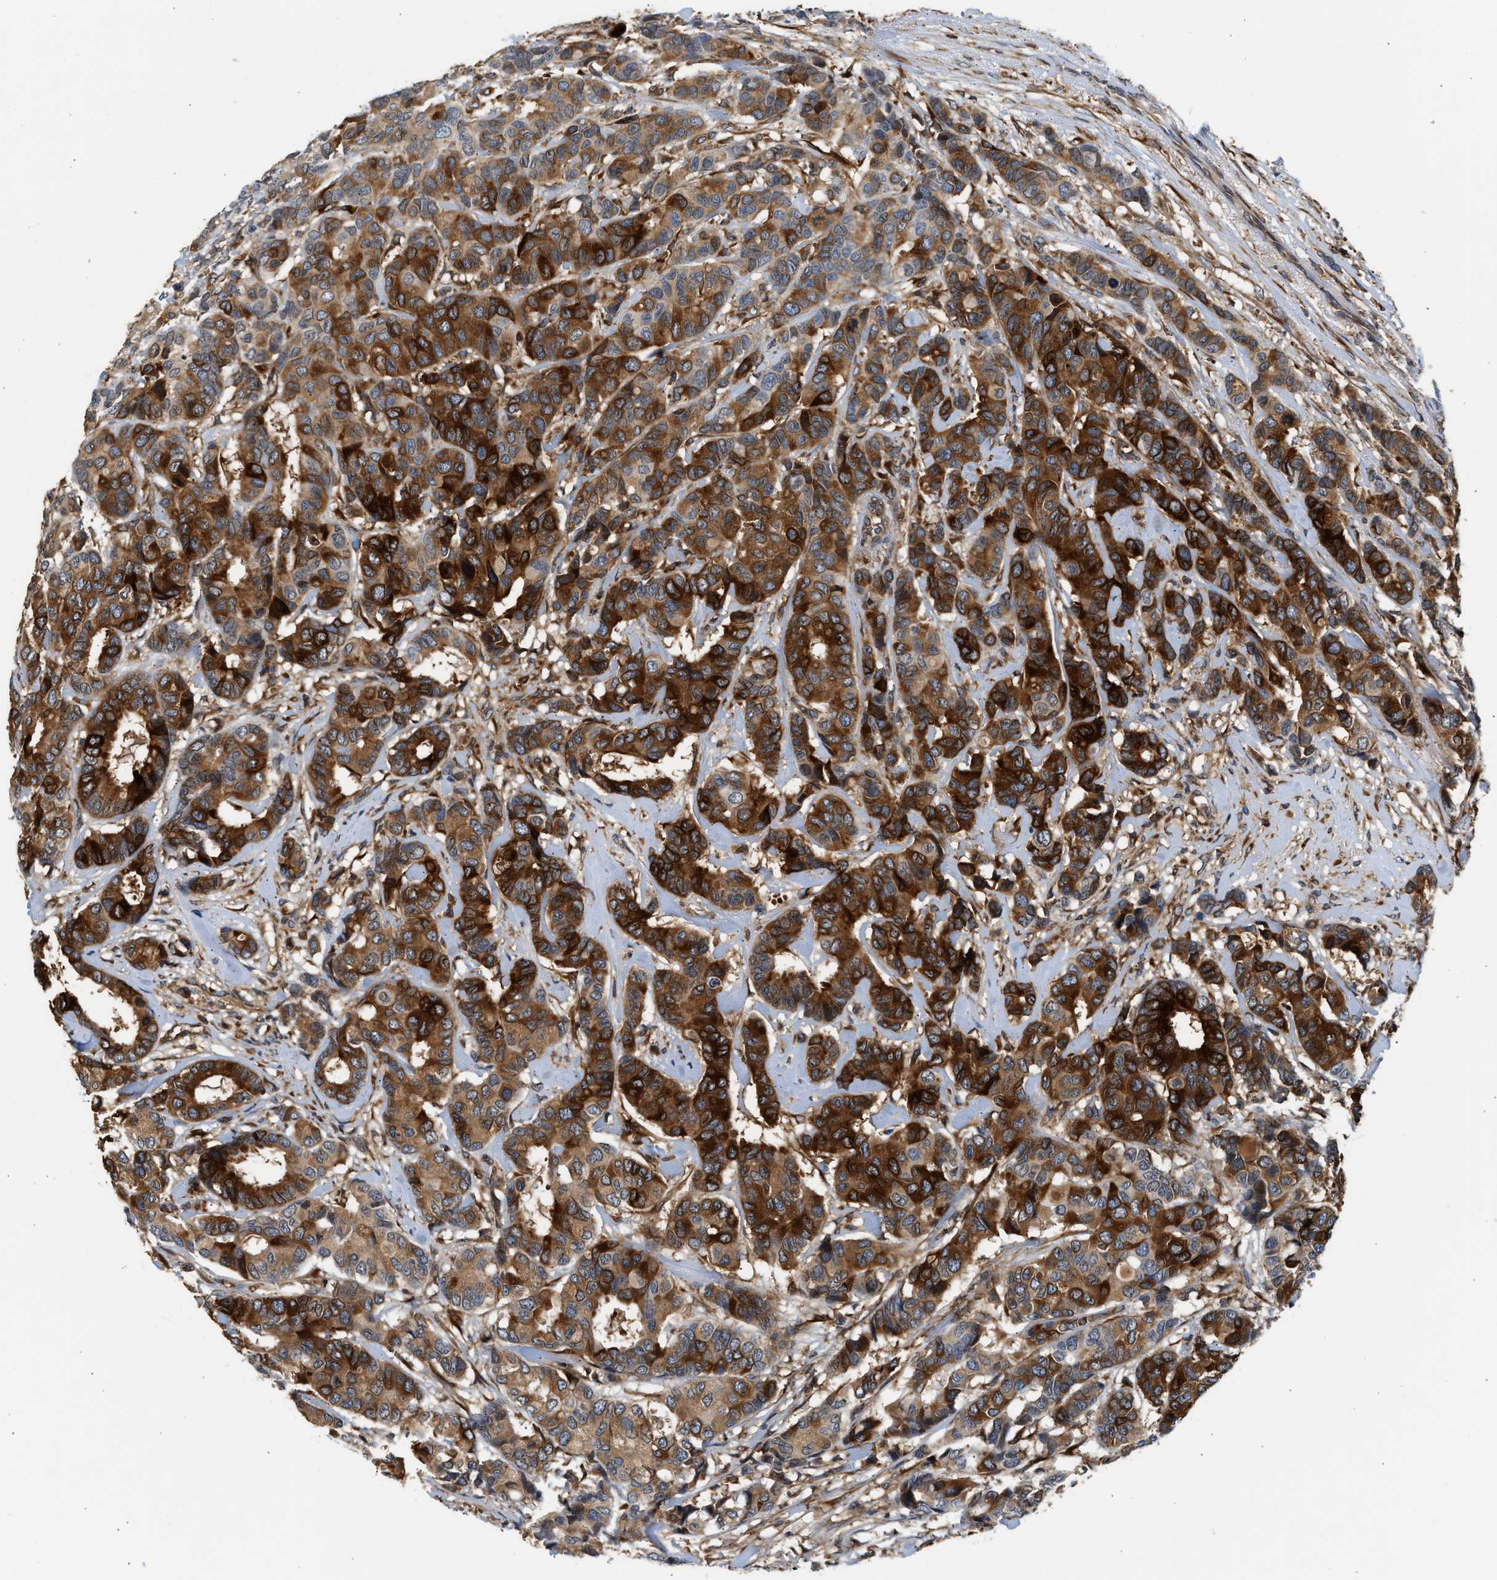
{"staining": {"intensity": "strong", "quantity": ">75%", "location": "cytoplasmic/membranous"}, "tissue": "breast cancer", "cell_type": "Tumor cells", "image_type": "cancer", "snomed": [{"axis": "morphology", "description": "Duct carcinoma"}, {"axis": "topography", "description": "Breast"}], "caption": "Approximately >75% of tumor cells in invasive ductal carcinoma (breast) reveal strong cytoplasmic/membranous protein positivity as visualized by brown immunohistochemical staining.", "gene": "RAB31", "patient": {"sex": "female", "age": 87}}